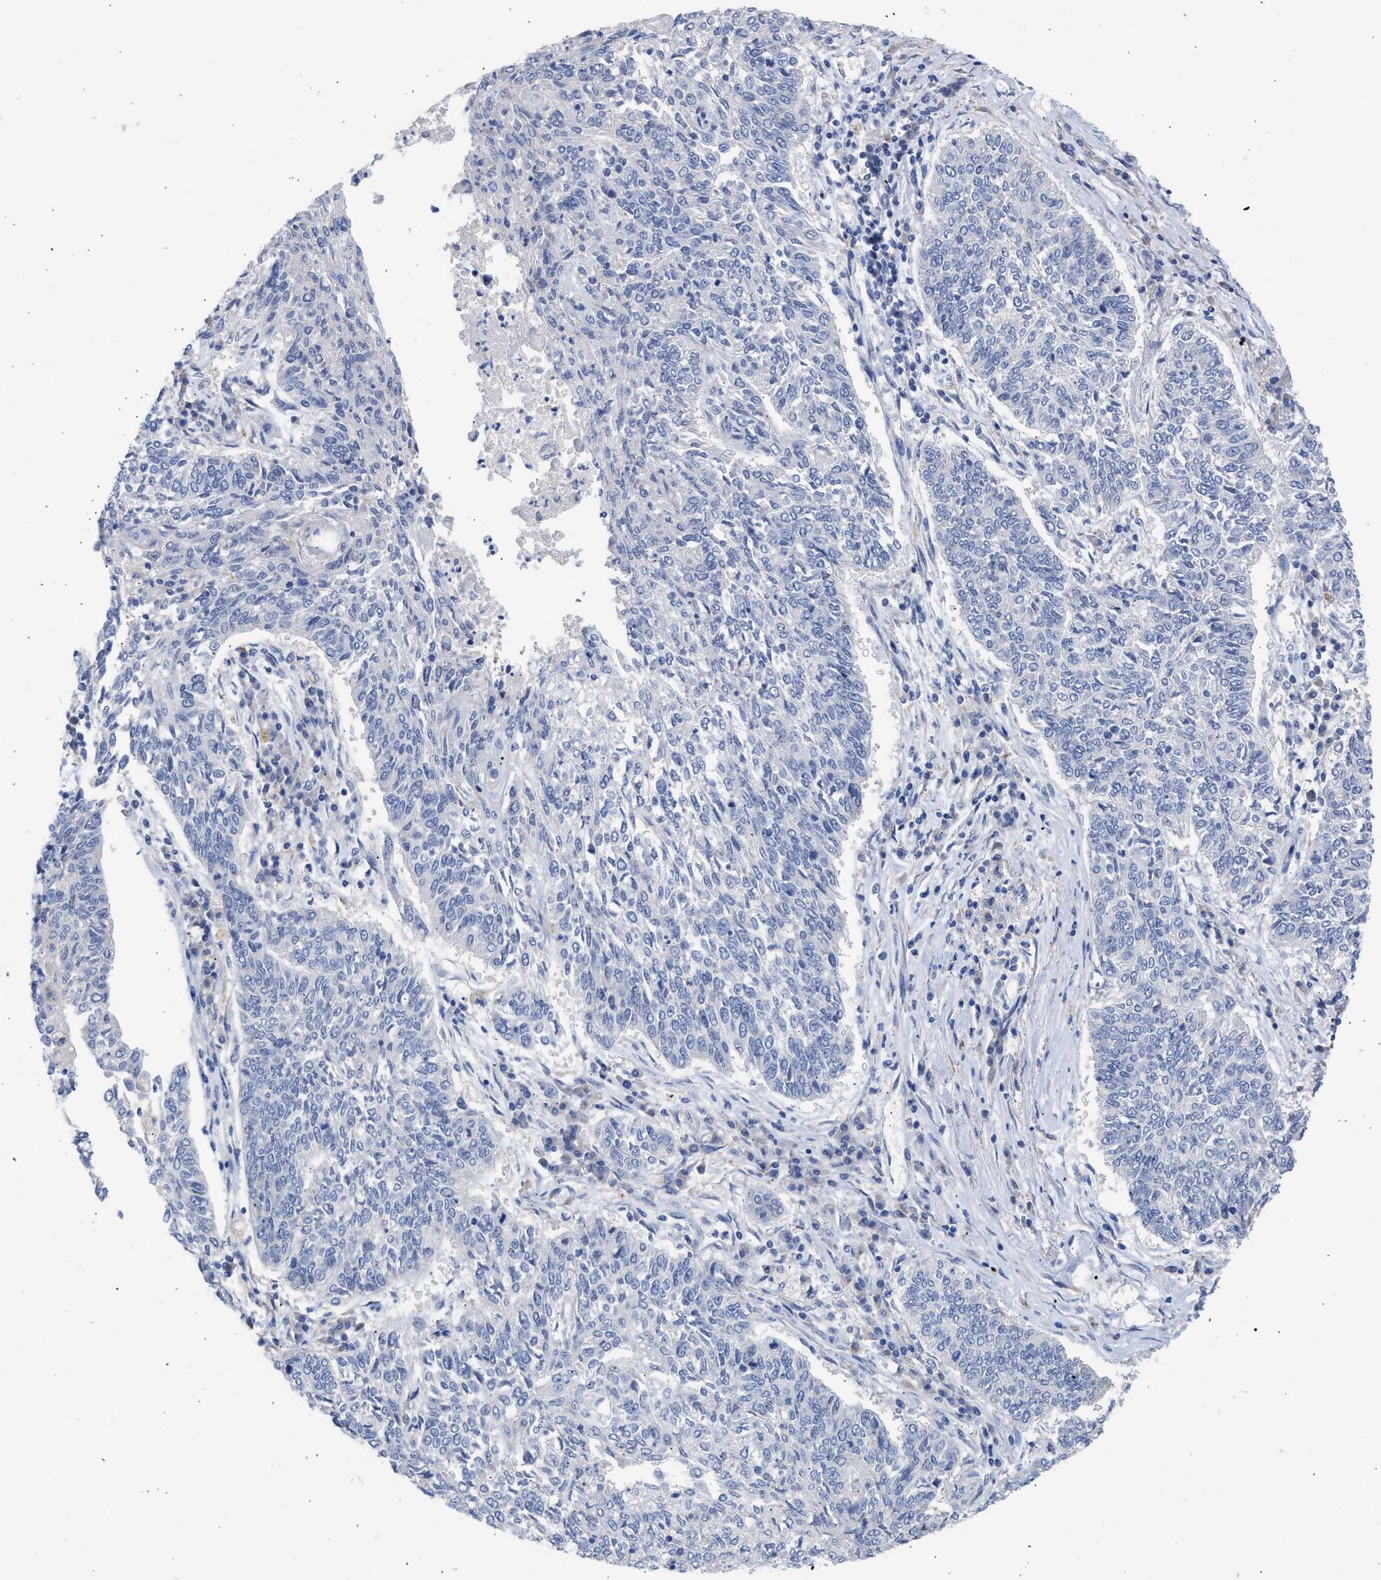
{"staining": {"intensity": "negative", "quantity": "none", "location": "none"}, "tissue": "lung cancer", "cell_type": "Tumor cells", "image_type": "cancer", "snomed": [{"axis": "morphology", "description": "Normal tissue, NOS"}, {"axis": "morphology", "description": "Squamous cell carcinoma, NOS"}, {"axis": "topography", "description": "Cartilage tissue"}, {"axis": "topography", "description": "Bronchus"}, {"axis": "topography", "description": "Lung"}], "caption": "Tumor cells show no significant positivity in lung cancer. (DAB (3,3'-diaminobenzidine) immunohistochemistry (IHC) with hematoxylin counter stain).", "gene": "RSPH1", "patient": {"sex": "female", "age": 49}}